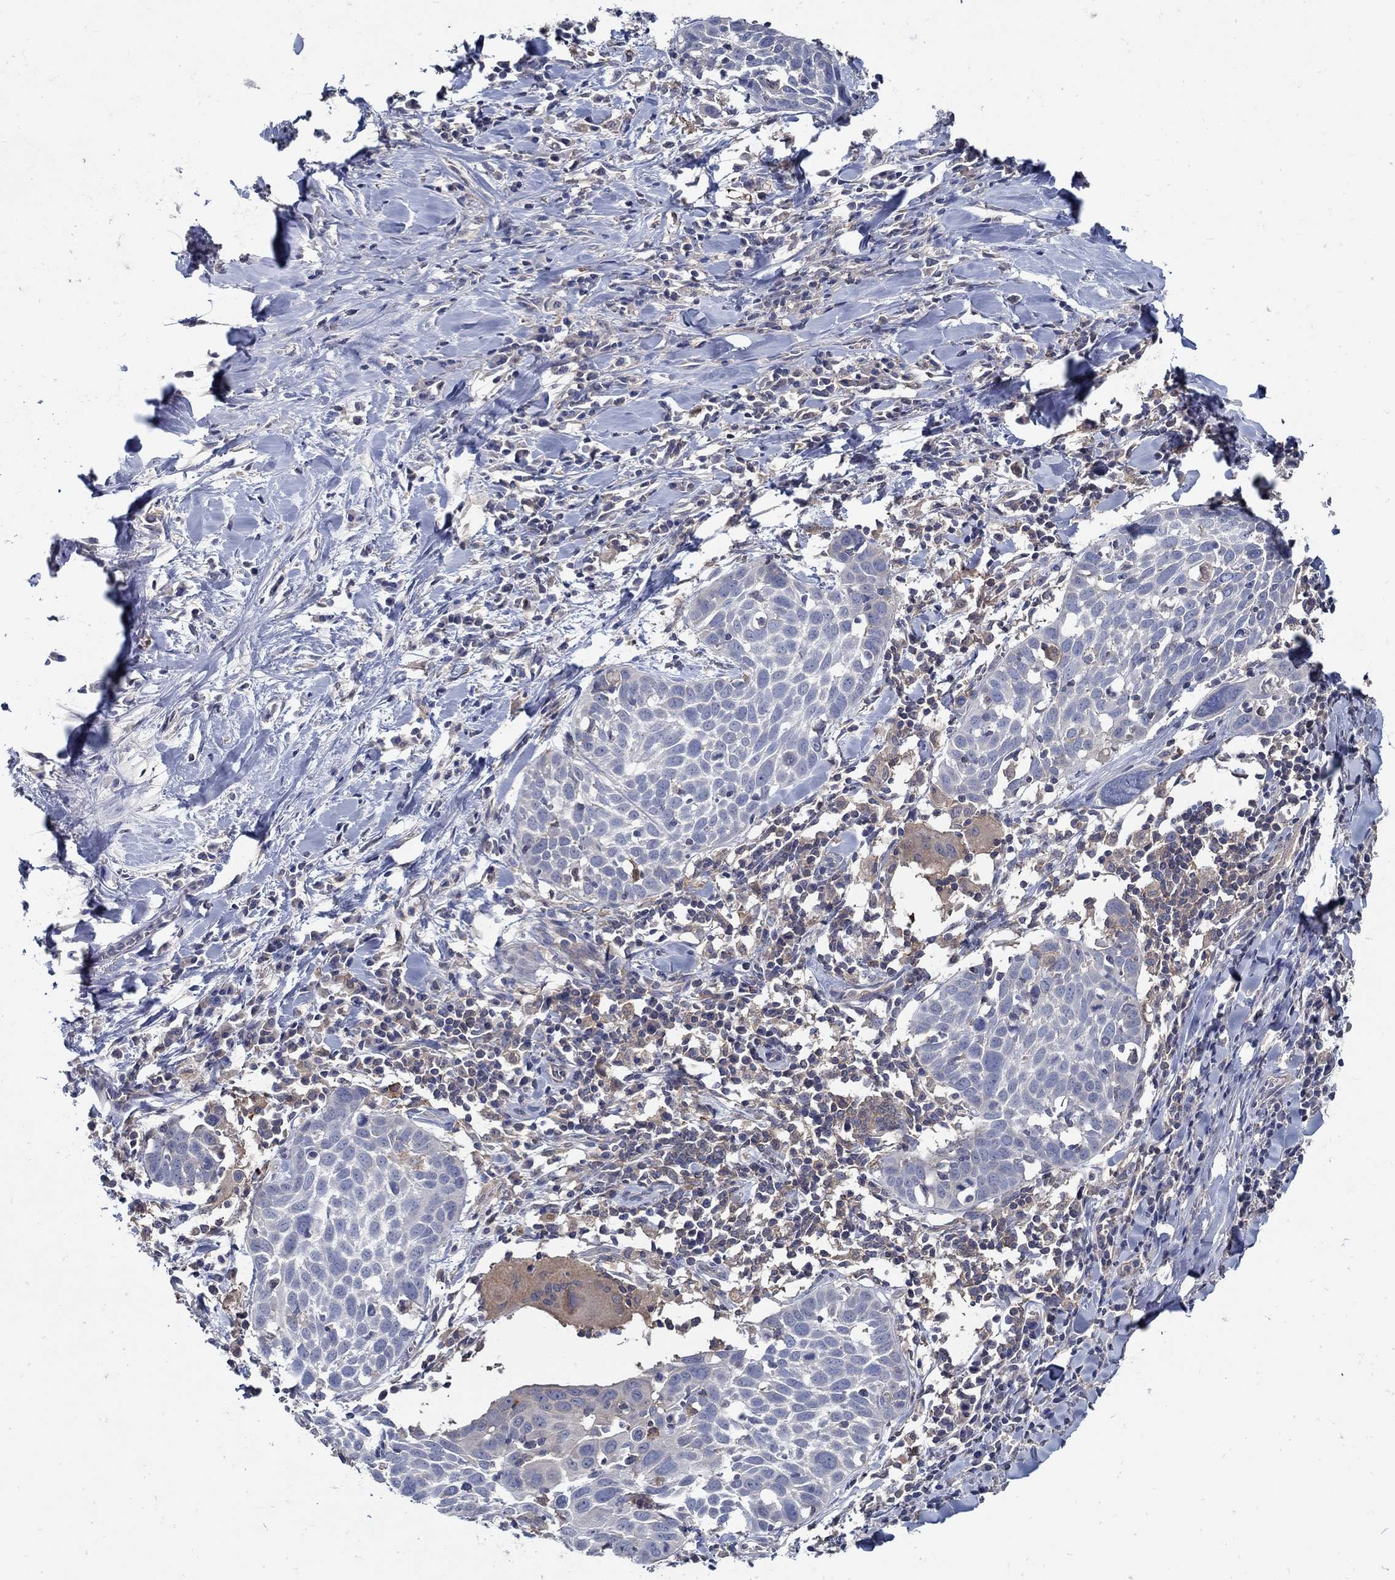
{"staining": {"intensity": "negative", "quantity": "none", "location": "none"}, "tissue": "lung cancer", "cell_type": "Tumor cells", "image_type": "cancer", "snomed": [{"axis": "morphology", "description": "Squamous cell carcinoma, NOS"}, {"axis": "topography", "description": "Lung"}], "caption": "Tumor cells are negative for protein expression in human lung cancer.", "gene": "MTHFR", "patient": {"sex": "male", "age": 57}}